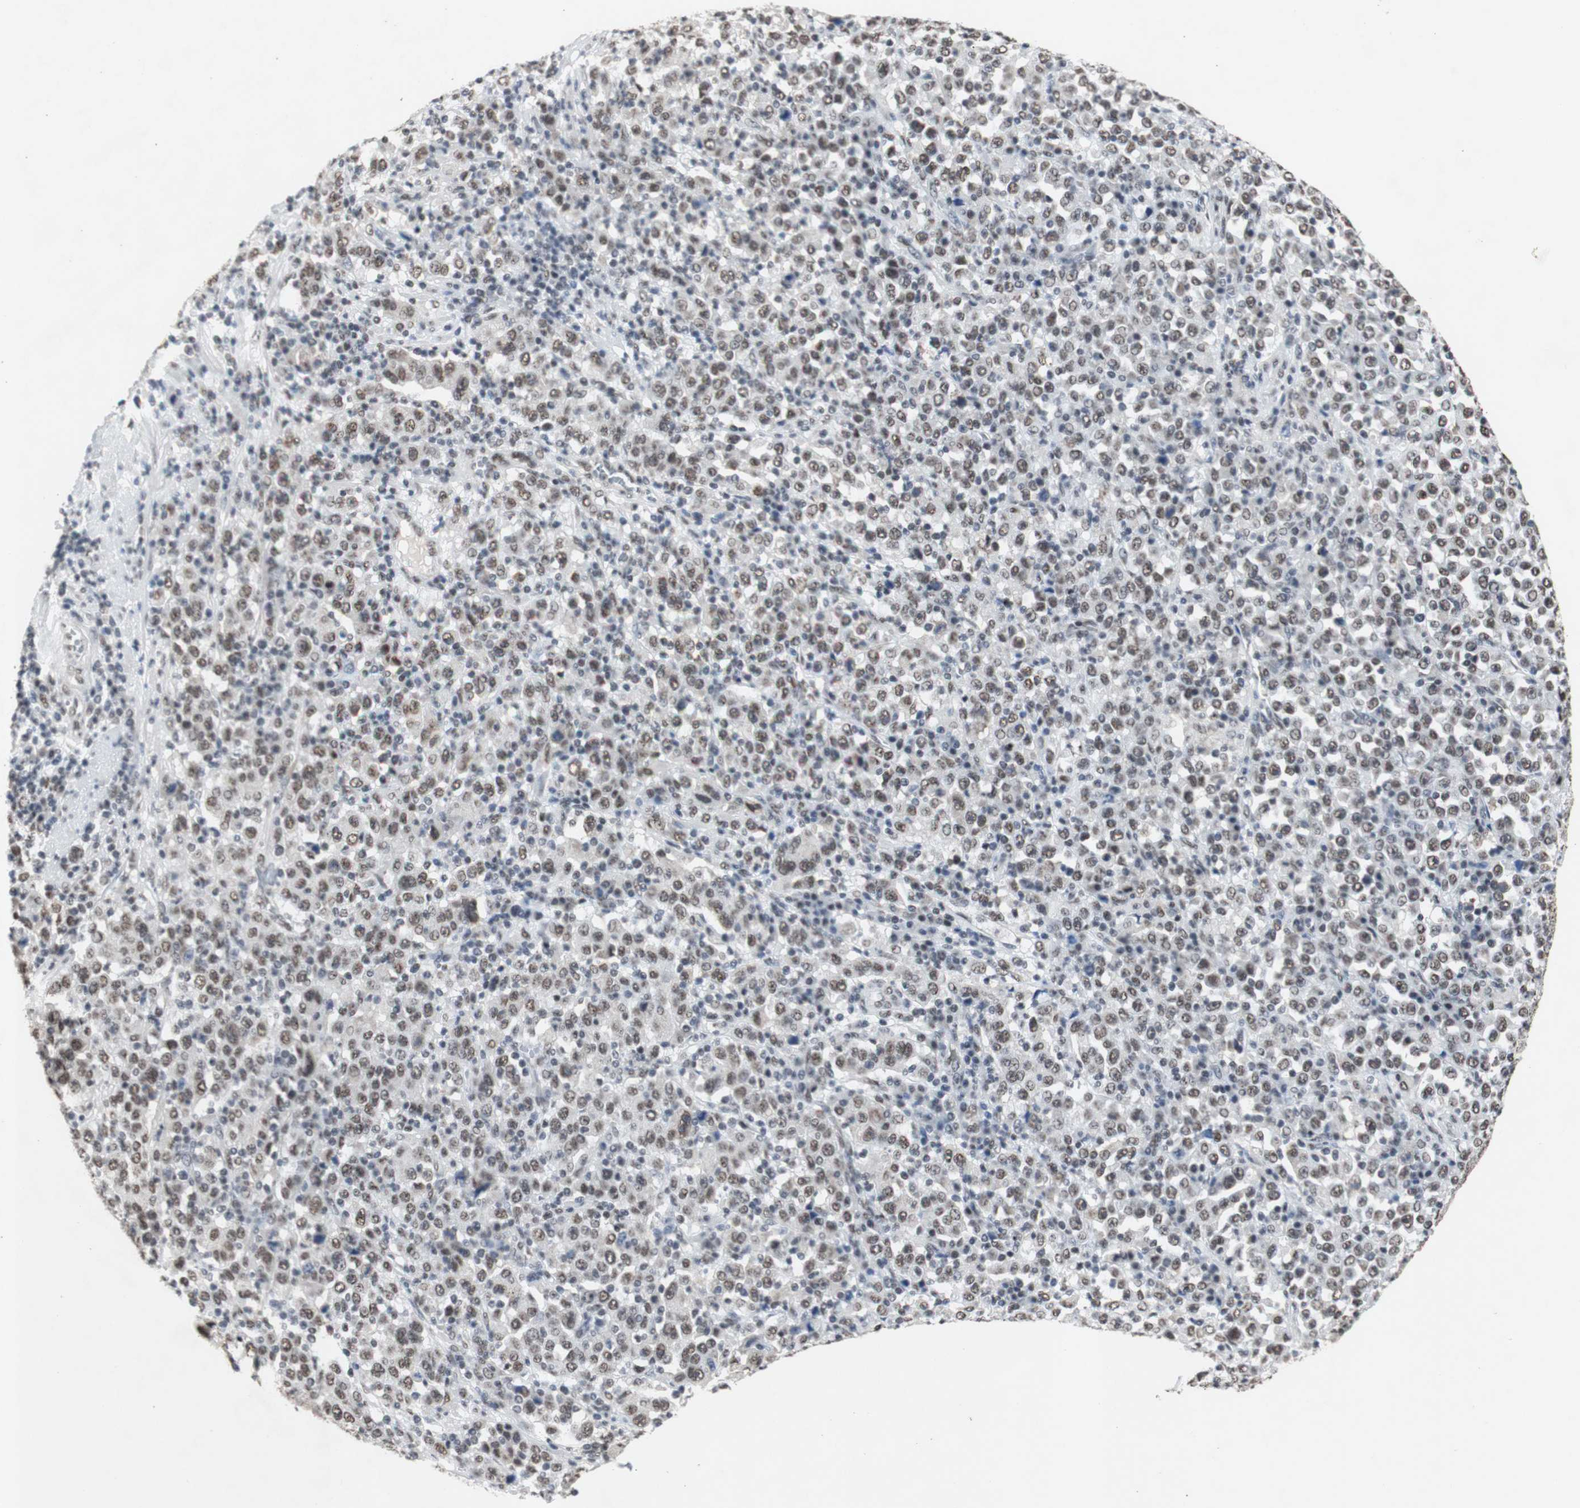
{"staining": {"intensity": "moderate", "quantity": ">75%", "location": "nuclear"}, "tissue": "stomach cancer", "cell_type": "Tumor cells", "image_type": "cancer", "snomed": [{"axis": "morphology", "description": "Normal tissue, NOS"}, {"axis": "morphology", "description": "Adenocarcinoma, NOS"}, {"axis": "topography", "description": "Stomach, upper"}, {"axis": "topography", "description": "Stomach"}], "caption": "Brown immunohistochemical staining in human stomach cancer (adenocarcinoma) demonstrates moderate nuclear staining in approximately >75% of tumor cells.", "gene": "SNRPB", "patient": {"sex": "male", "age": 59}}